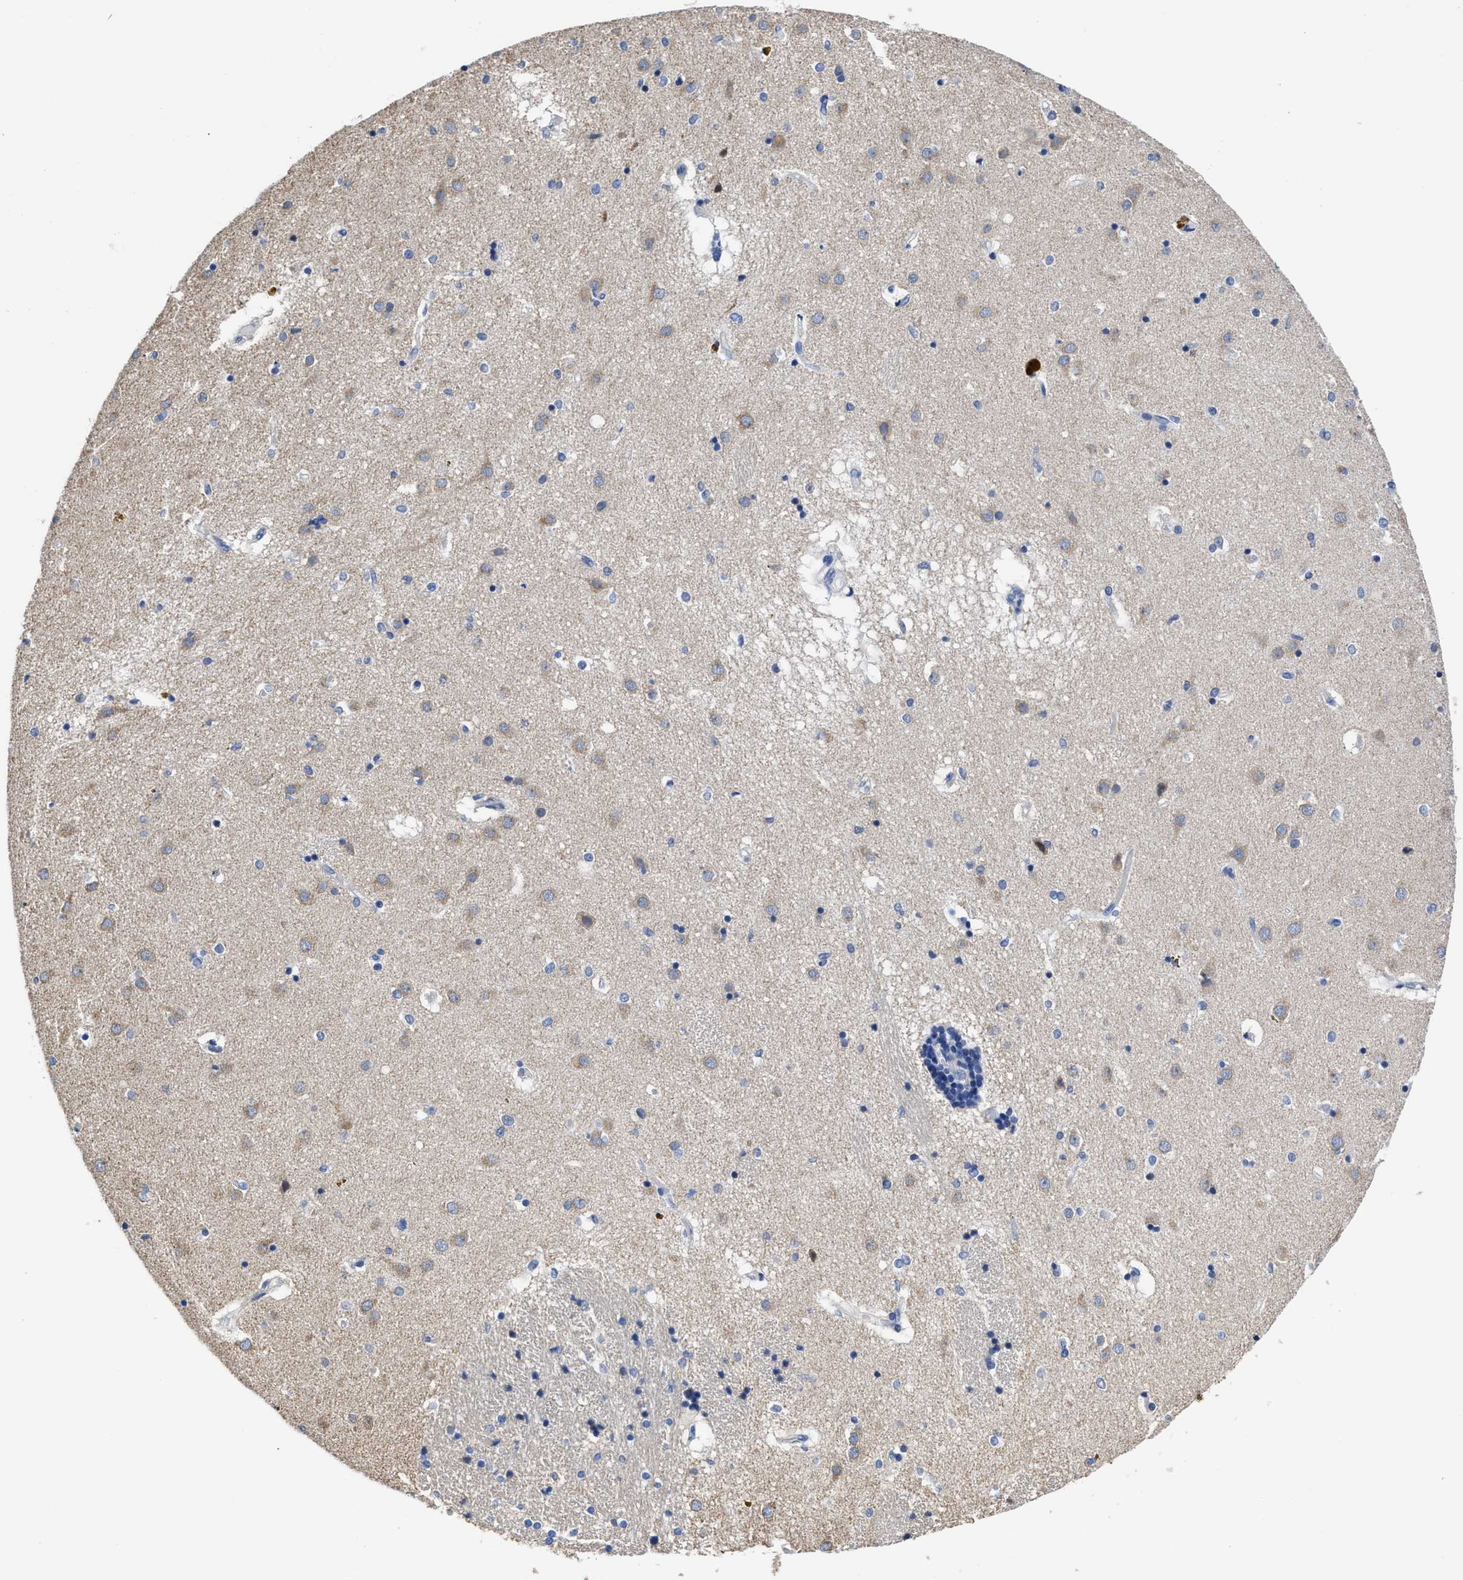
{"staining": {"intensity": "weak", "quantity": "25%-75%", "location": "cytoplasmic/membranous"}, "tissue": "caudate", "cell_type": "Glial cells", "image_type": "normal", "snomed": [{"axis": "morphology", "description": "Normal tissue, NOS"}, {"axis": "topography", "description": "Lateral ventricle wall"}], "caption": "A brown stain labels weak cytoplasmic/membranous positivity of a protein in glial cells of benign caudate.", "gene": "HOOK1", "patient": {"sex": "male", "age": 70}}